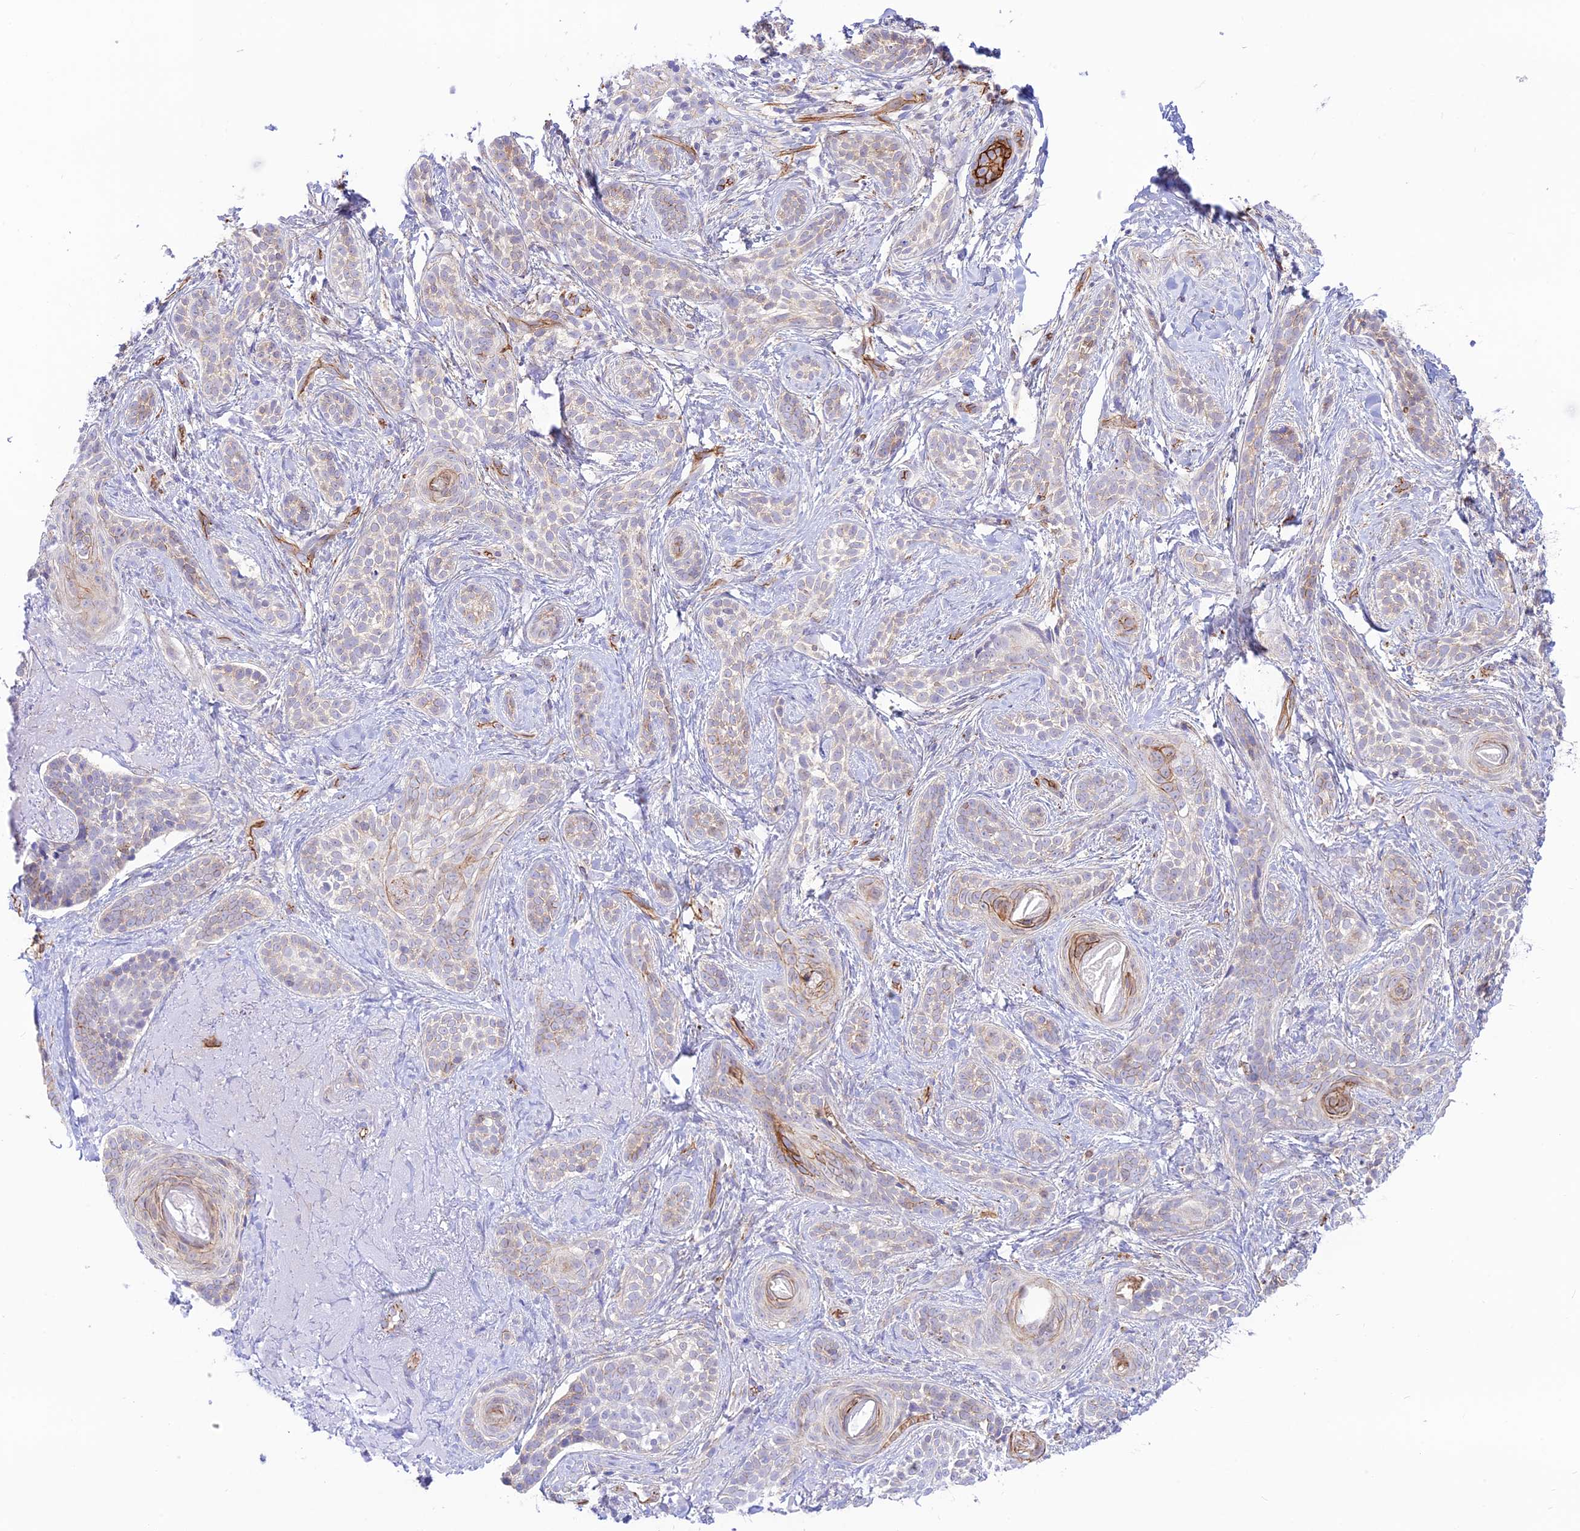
{"staining": {"intensity": "negative", "quantity": "none", "location": "none"}, "tissue": "skin cancer", "cell_type": "Tumor cells", "image_type": "cancer", "snomed": [{"axis": "morphology", "description": "Basal cell carcinoma"}, {"axis": "topography", "description": "Skin"}], "caption": "The histopathology image demonstrates no significant positivity in tumor cells of skin cancer (basal cell carcinoma). (Immunohistochemistry (ihc), brightfield microscopy, high magnification).", "gene": "YPEL5", "patient": {"sex": "male", "age": 71}}